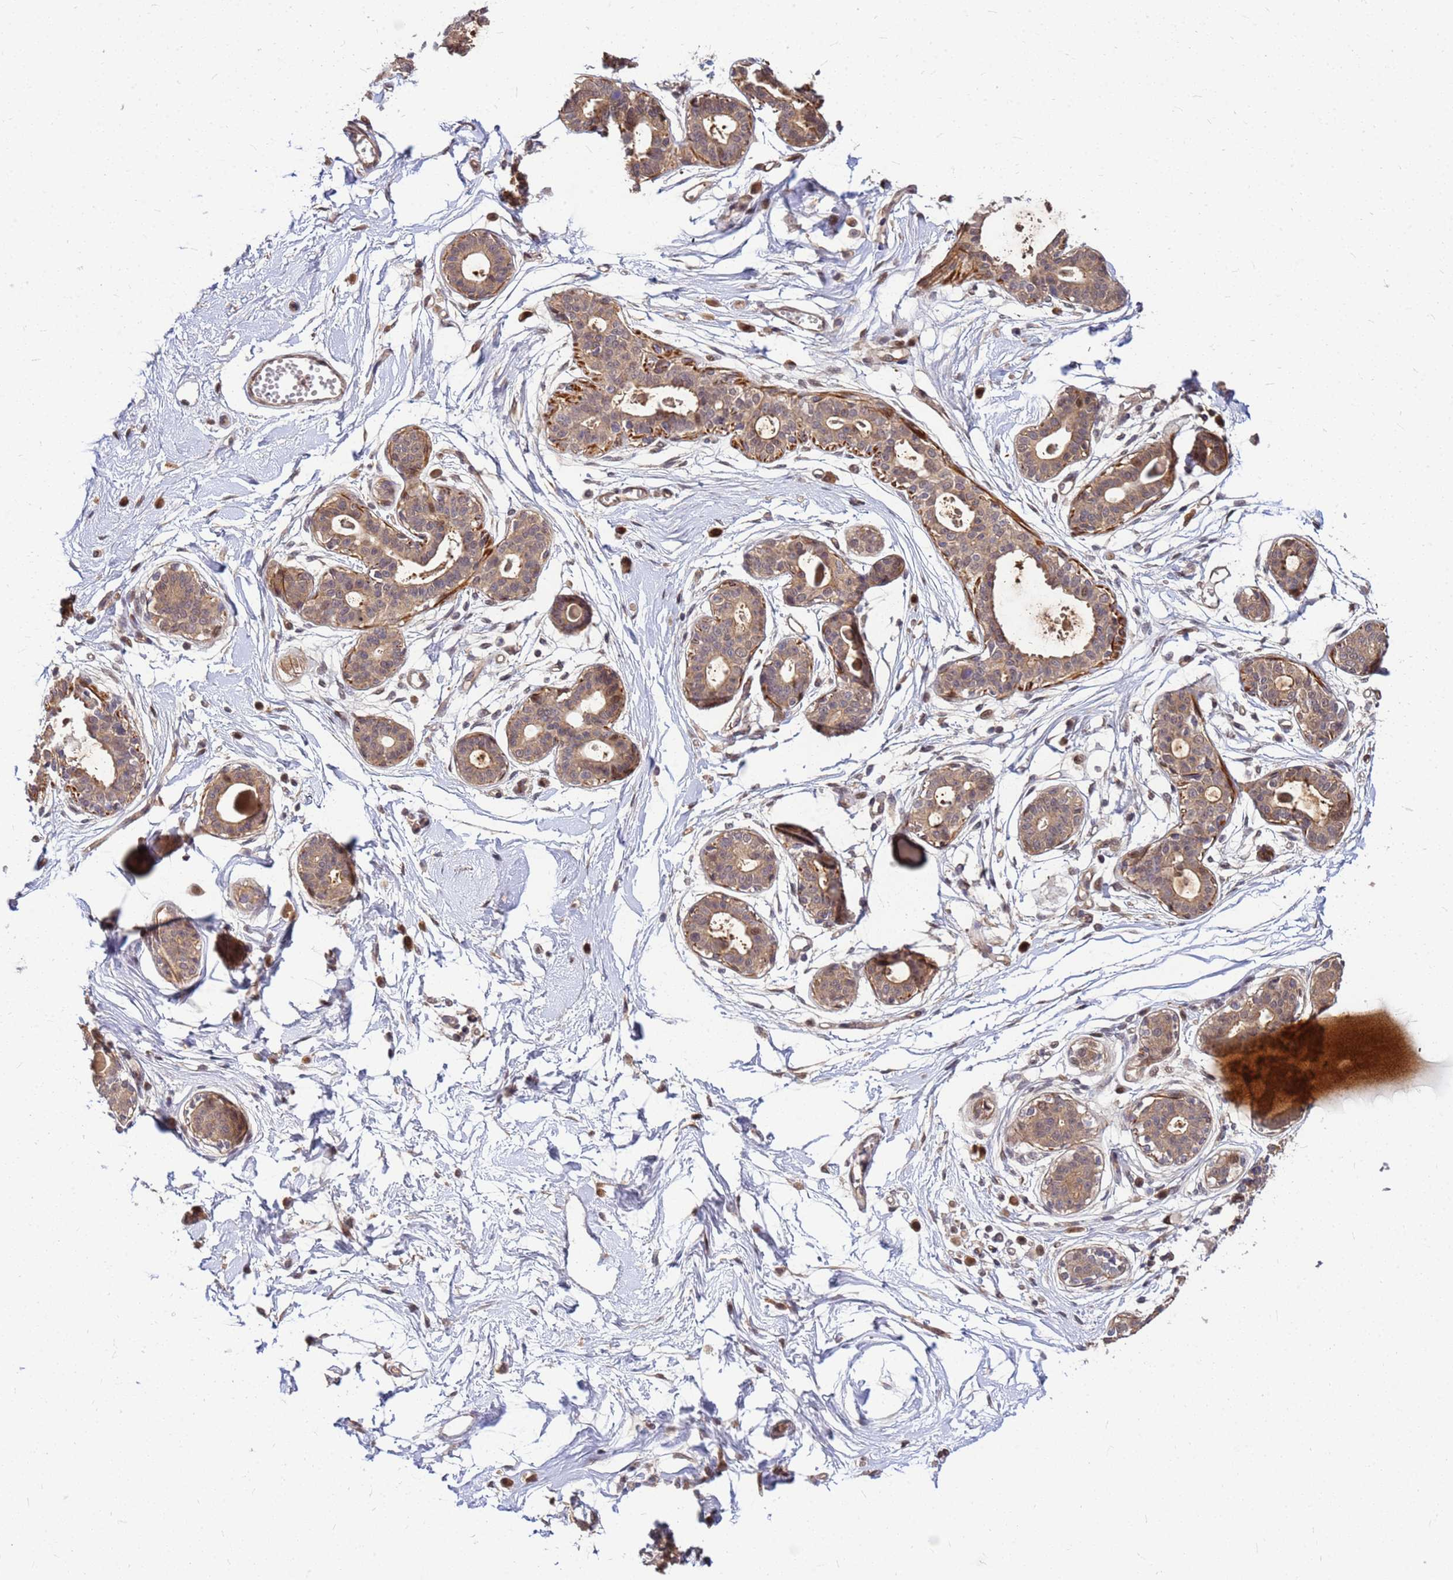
{"staining": {"intensity": "negative", "quantity": "none", "location": "none"}, "tissue": "breast", "cell_type": "Adipocytes", "image_type": "normal", "snomed": [{"axis": "morphology", "description": "Normal tissue, NOS"}, {"axis": "topography", "description": "Breast"}], "caption": "A photomicrograph of breast stained for a protein reveals no brown staining in adipocytes. The staining is performed using DAB (3,3'-diaminobenzidine) brown chromogen with nuclei counter-stained in using hematoxylin.", "gene": "DUS4L", "patient": {"sex": "female", "age": 45}}